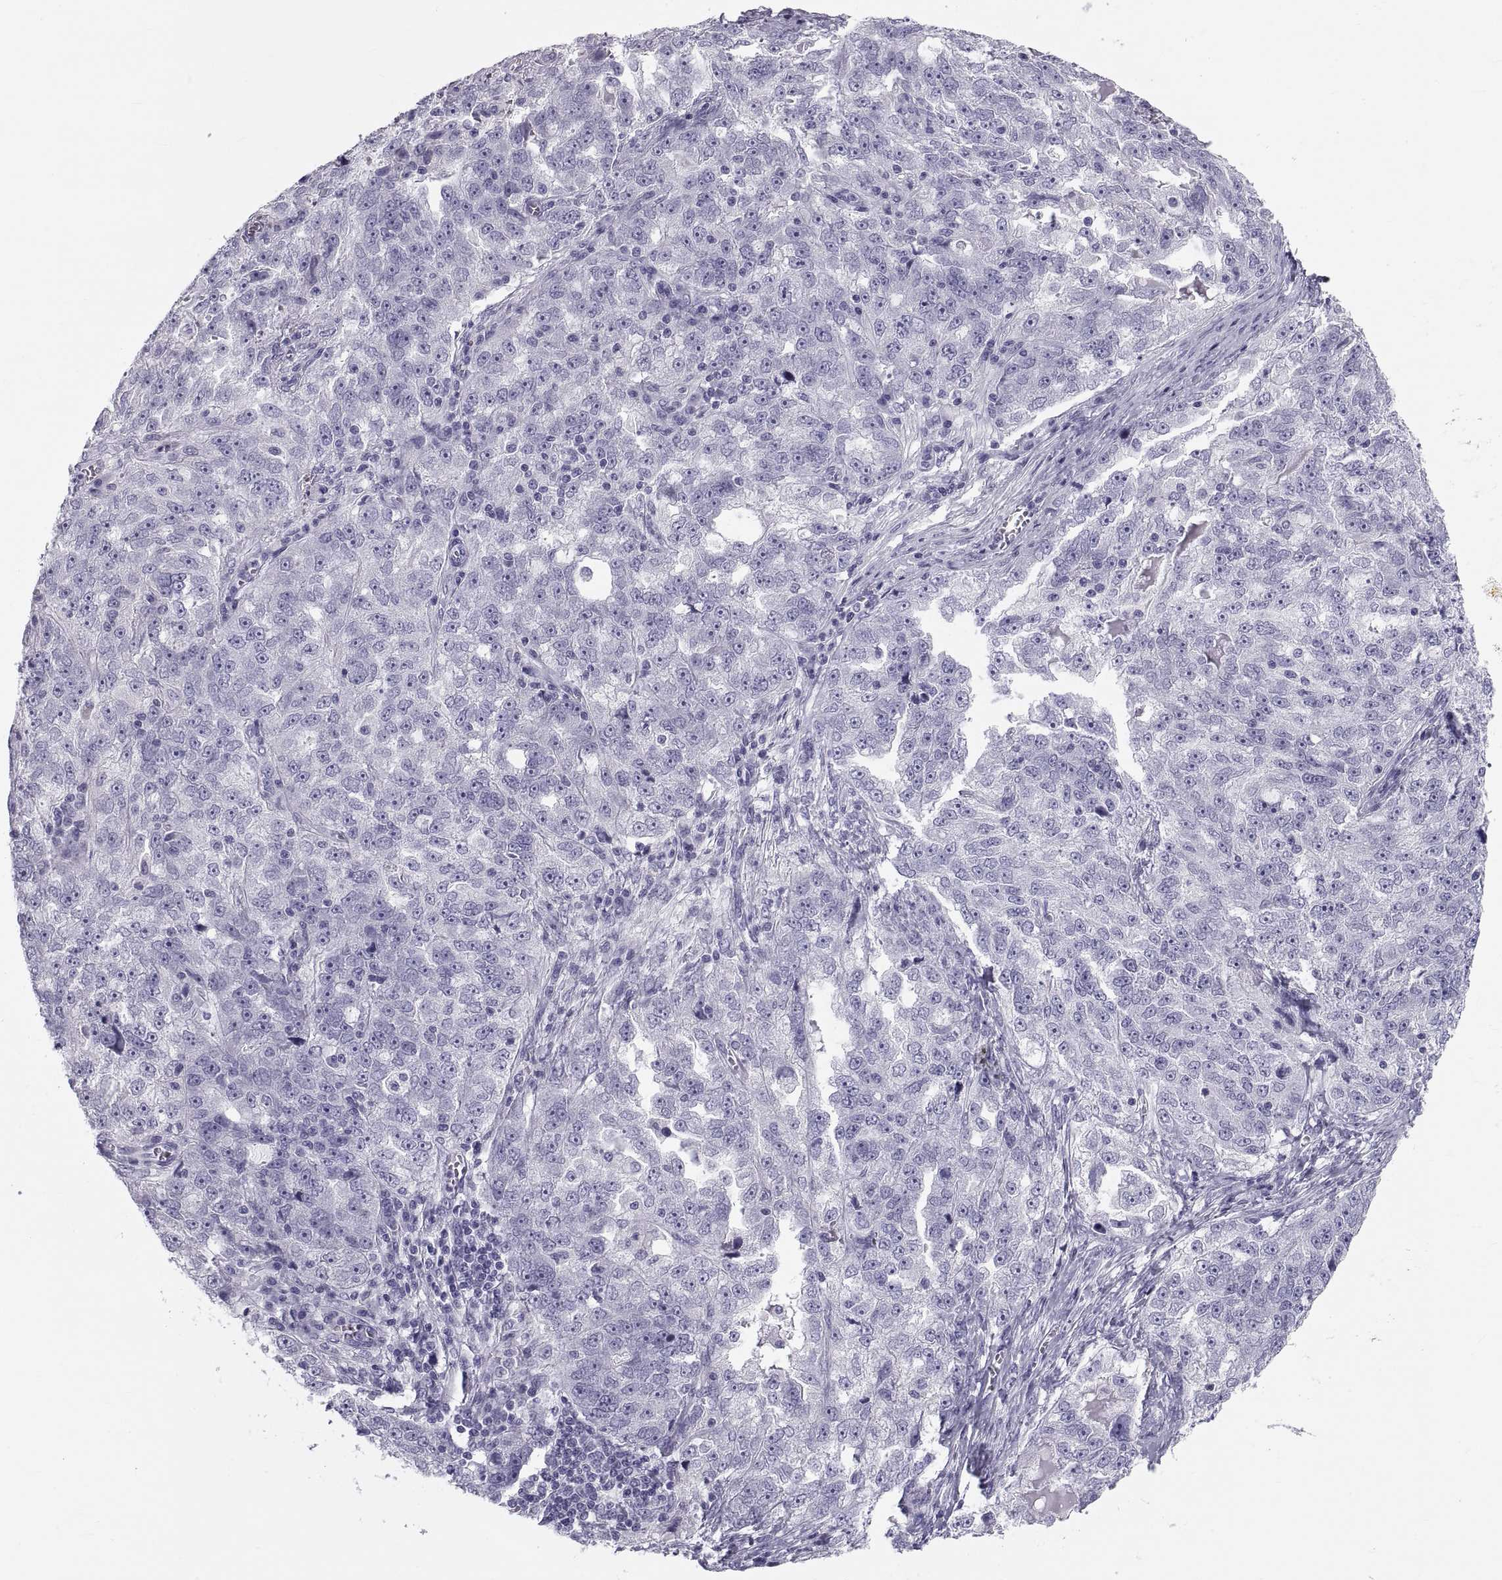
{"staining": {"intensity": "negative", "quantity": "none", "location": "none"}, "tissue": "ovarian cancer", "cell_type": "Tumor cells", "image_type": "cancer", "snomed": [{"axis": "morphology", "description": "Cystadenocarcinoma, serous, NOS"}, {"axis": "topography", "description": "Ovary"}], "caption": "Immunohistochemistry photomicrograph of neoplastic tissue: ovarian serous cystadenocarcinoma stained with DAB (3,3'-diaminobenzidine) displays no significant protein positivity in tumor cells.", "gene": "DEFB129", "patient": {"sex": "female", "age": 51}}